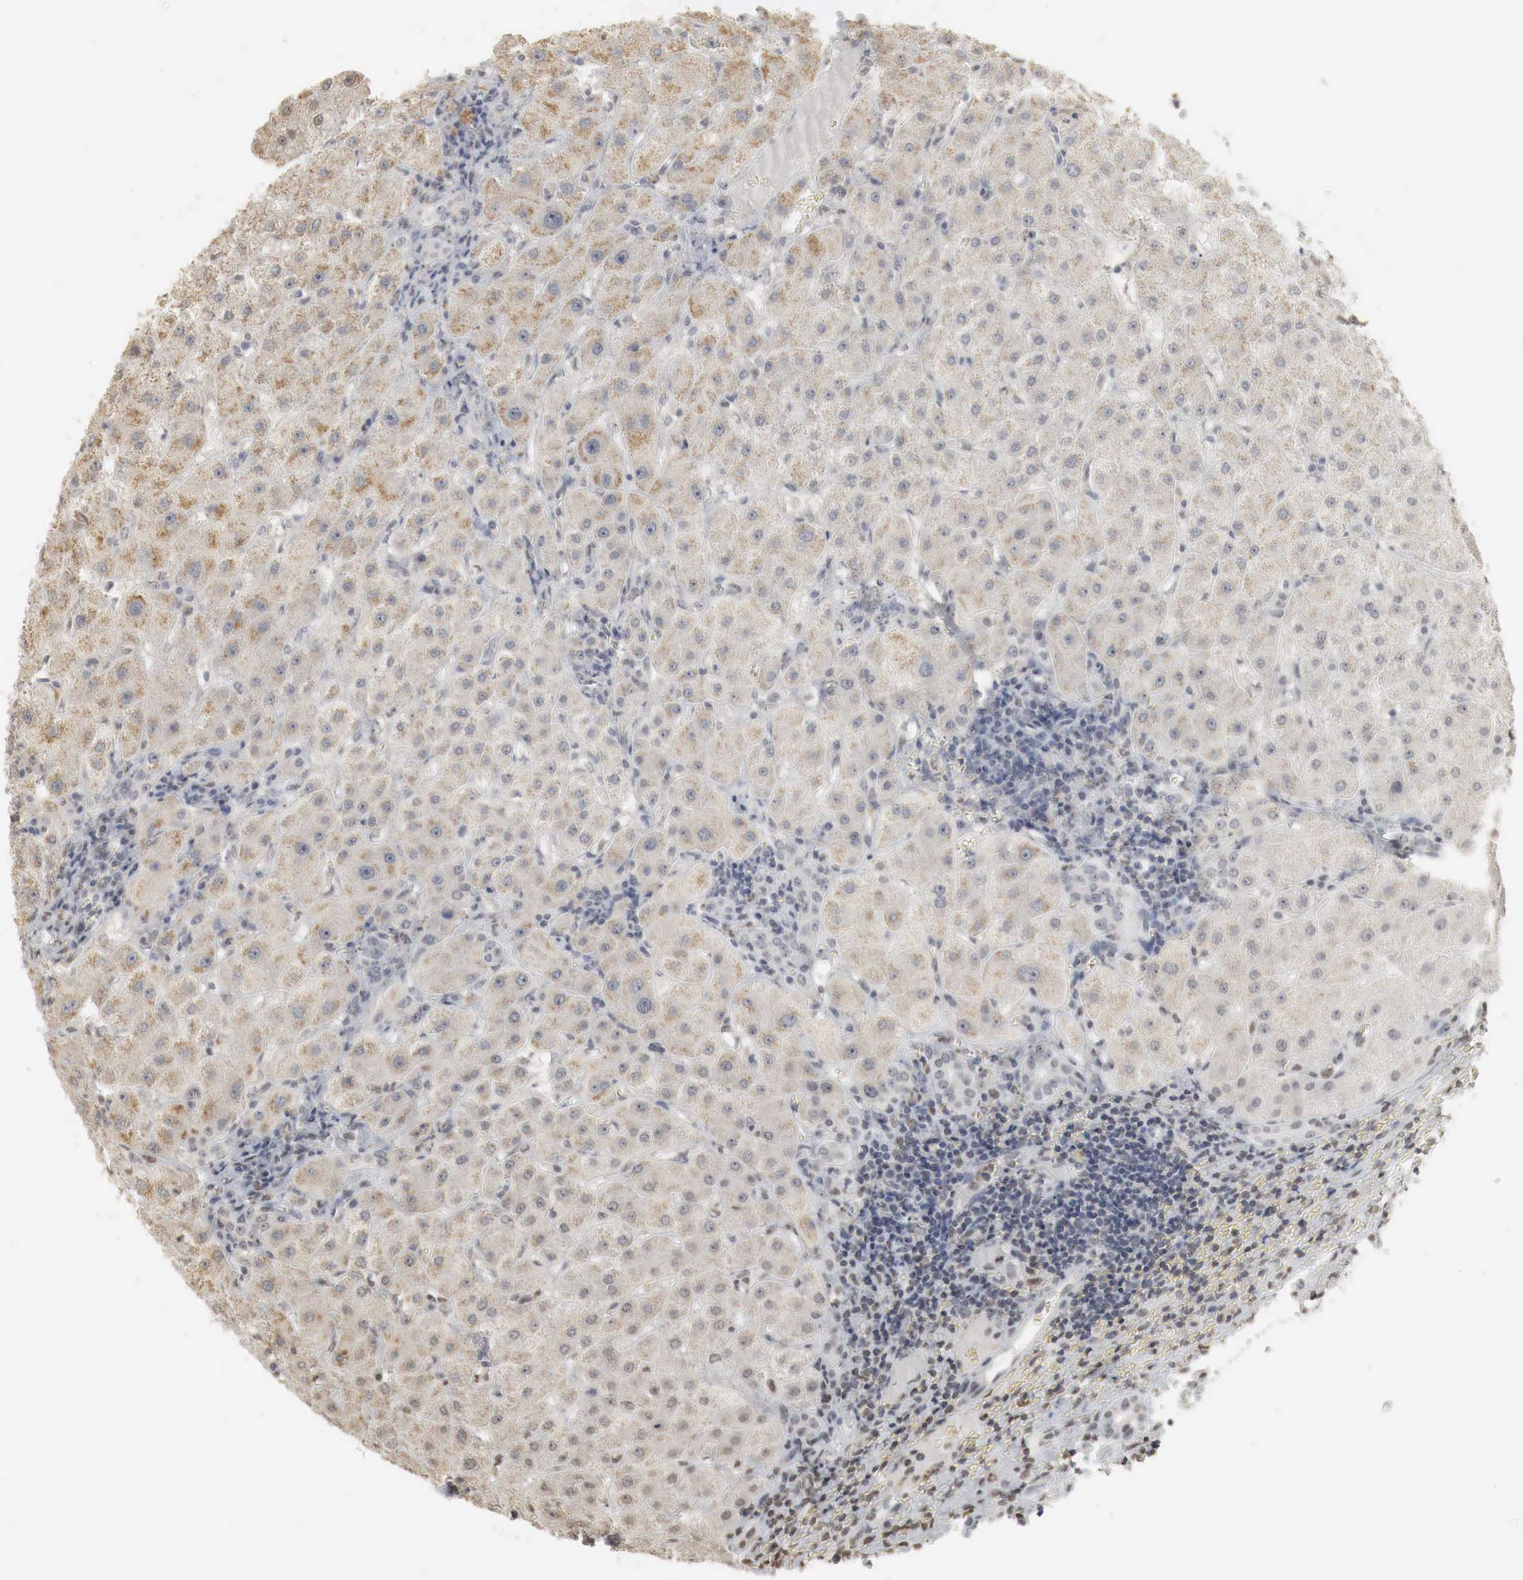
{"staining": {"intensity": "weak", "quantity": "25%-75%", "location": "cytoplasmic/membranous"}, "tissue": "liver", "cell_type": "Cholangiocytes", "image_type": "normal", "snomed": [{"axis": "morphology", "description": "Normal tissue, NOS"}, {"axis": "topography", "description": "Liver"}], "caption": "Human liver stained with a brown dye exhibits weak cytoplasmic/membranous positive staining in approximately 25%-75% of cholangiocytes.", "gene": "ERBB4", "patient": {"sex": "female", "age": 79}}